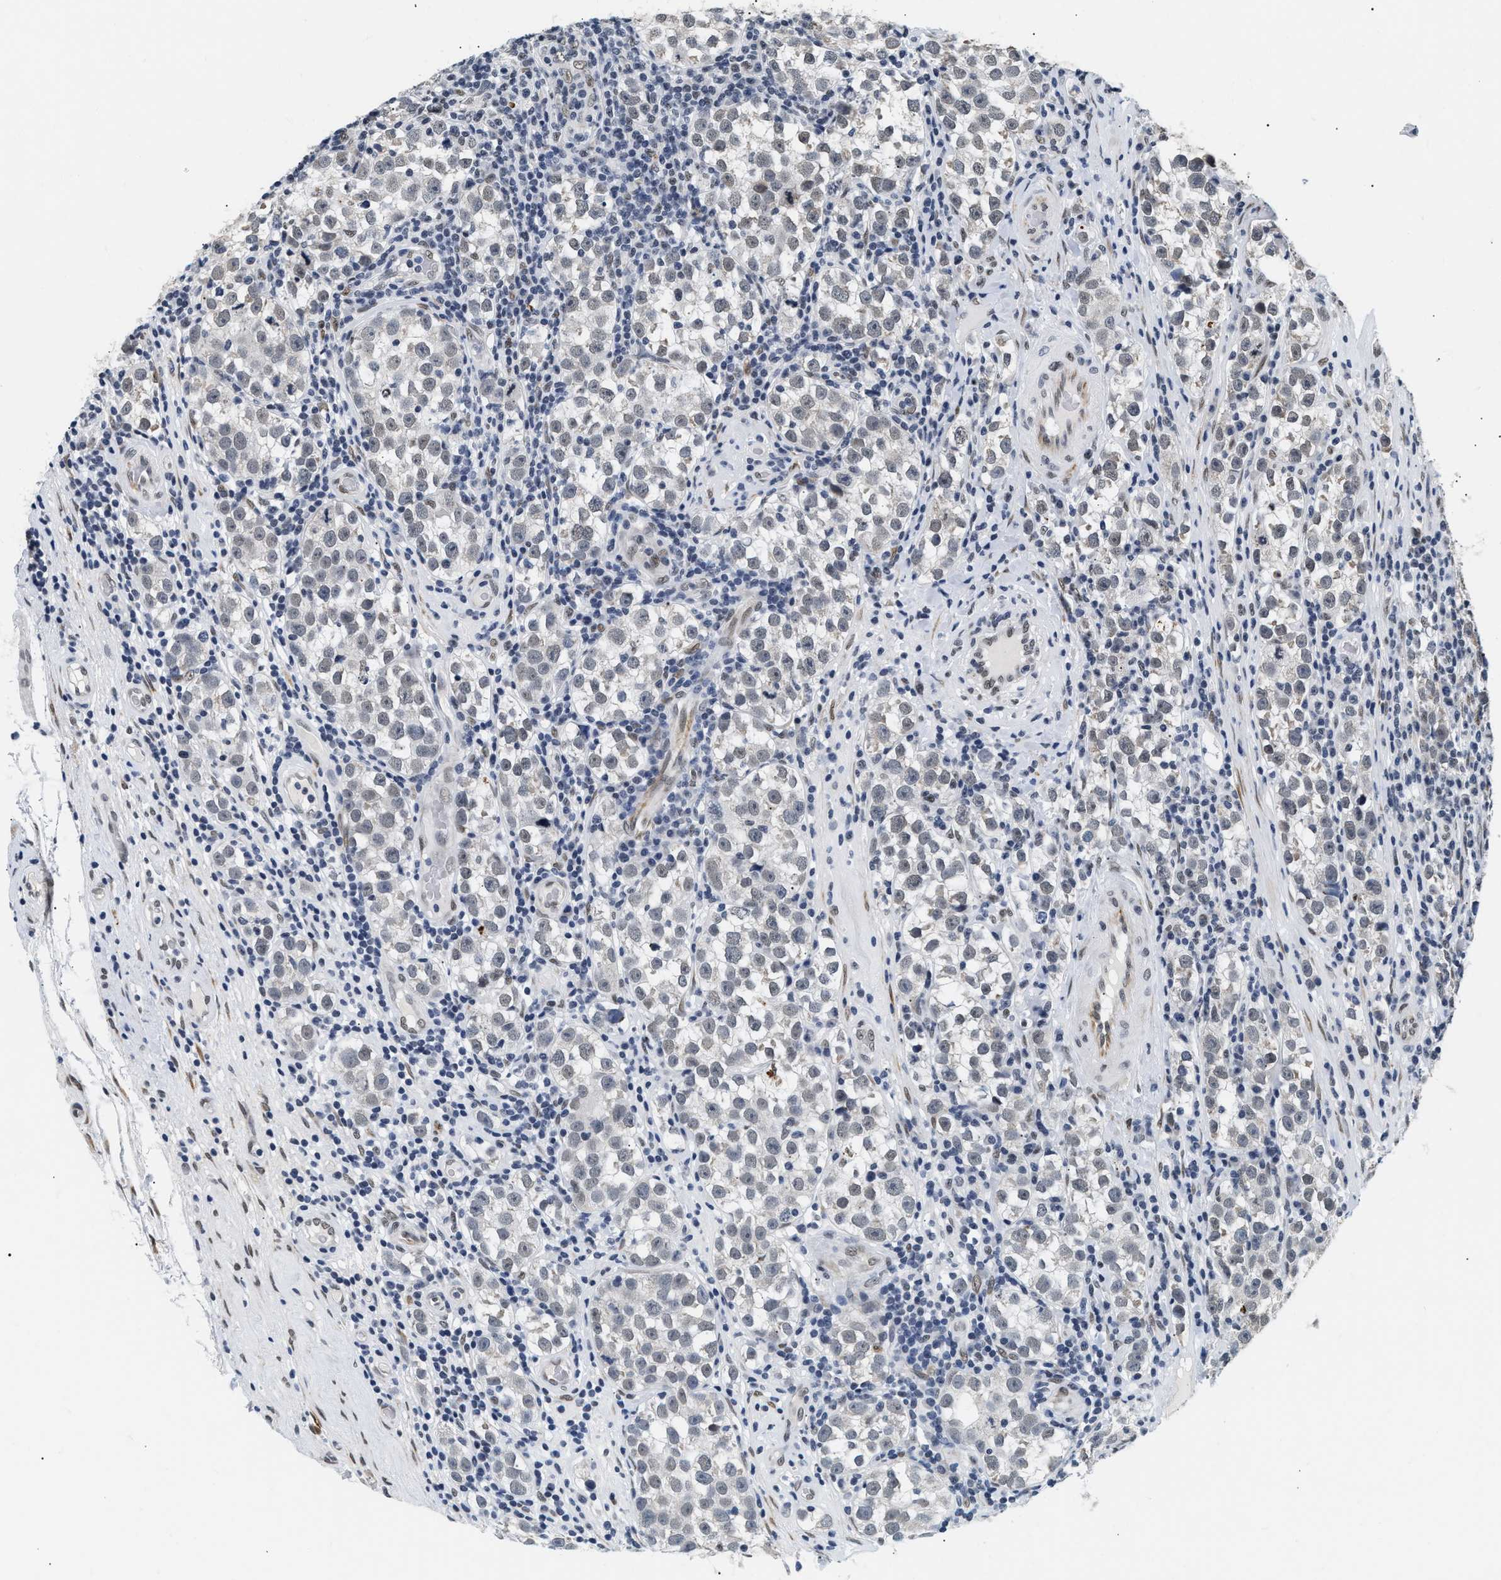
{"staining": {"intensity": "weak", "quantity": "<25%", "location": "nuclear"}, "tissue": "testis cancer", "cell_type": "Tumor cells", "image_type": "cancer", "snomed": [{"axis": "morphology", "description": "Normal tissue, NOS"}, {"axis": "morphology", "description": "Seminoma, NOS"}, {"axis": "topography", "description": "Testis"}], "caption": "There is no significant expression in tumor cells of testis cancer (seminoma).", "gene": "THOC1", "patient": {"sex": "male", "age": 43}}